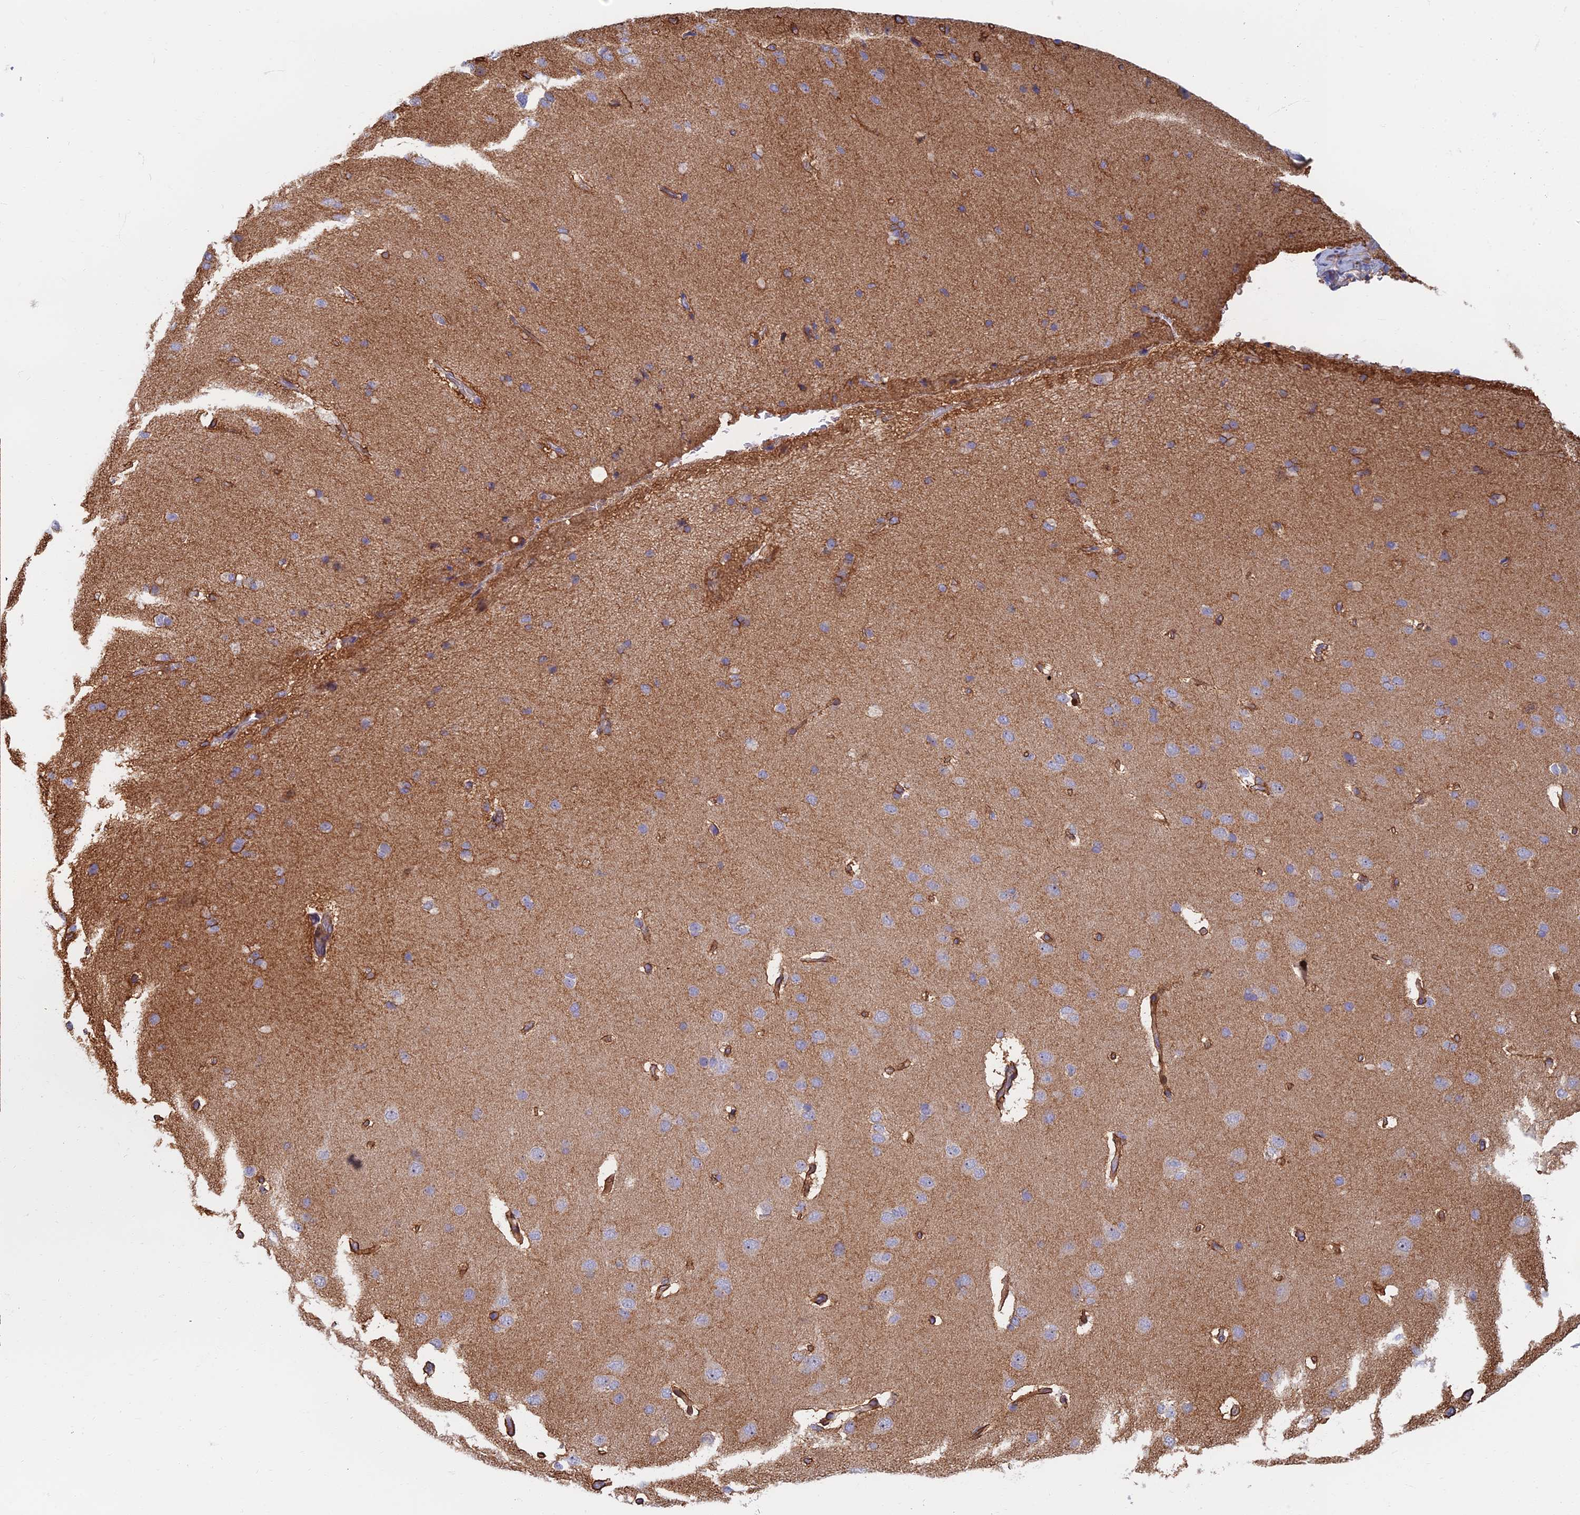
{"staining": {"intensity": "negative", "quantity": "none", "location": "none"}, "tissue": "cerebral cortex", "cell_type": "Endothelial cells", "image_type": "normal", "snomed": [{"axis": "morphology", "description": "Normal tissue, NOS"}, {"axis": "topography", "description": "Cerebral cortex"}], "caption": "A high-resolution micrograph shows immunohistochemistry staining of normal cerebral cortex, which displays no significant expression in endothelial cells.", "gene": "C15orf40", "patient": {"sex": "male", "age": 62}}